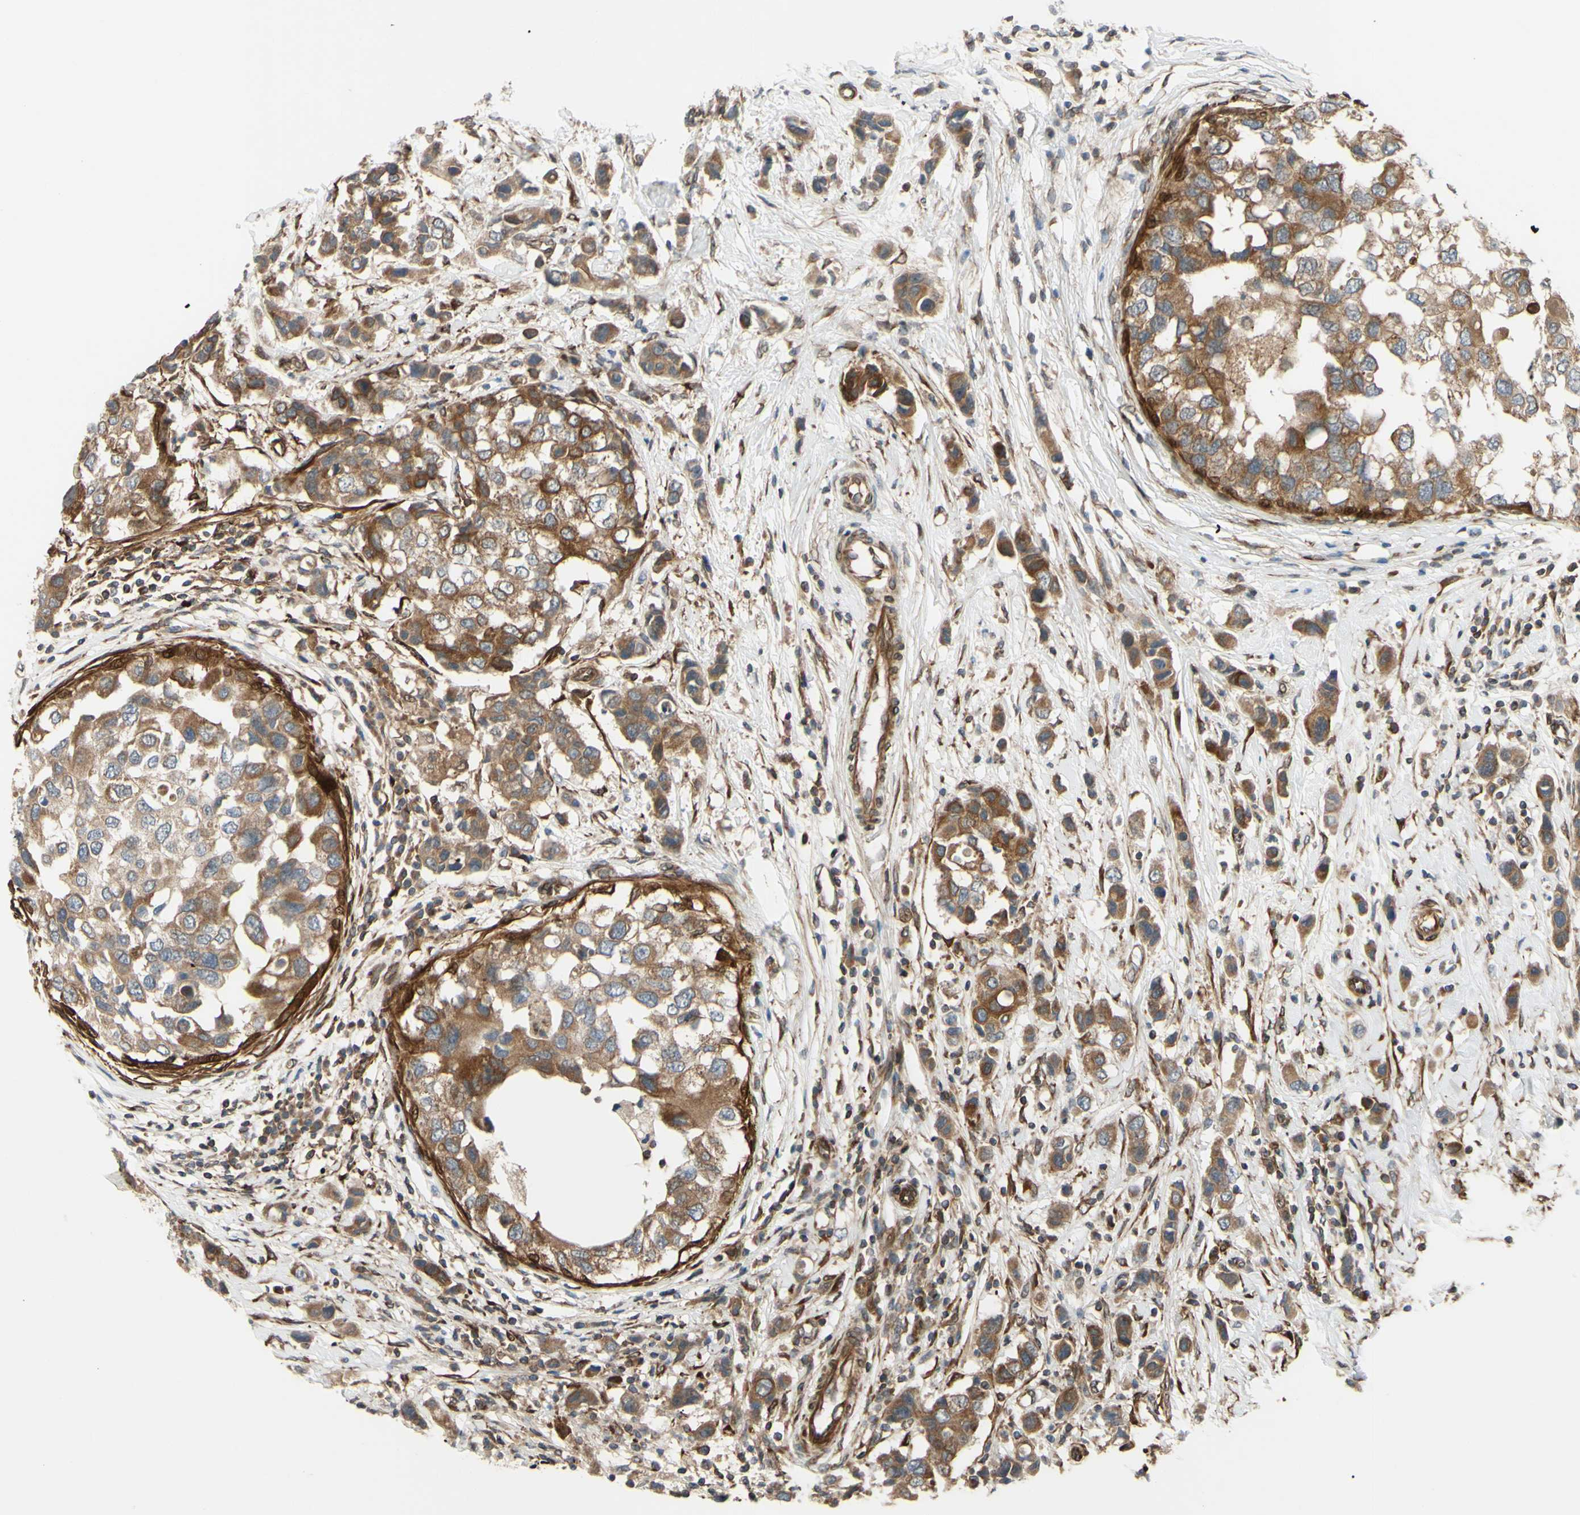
{"staining": {"intensity": "moderate", "quantity": ">75%", "location": "cytoplasmic/membranous"}, "tissue": "breast cancer", "cell_type": "Tumor cells", "image_type": "cancer", "snomed": [{"axis": "morphology", "description": "Normal tissue, NOS"}, {"axis": "morphology", "description": "Duct carcinoma"}, {"axis": "topography", "description": "Breast"}], "caption": "DAB immunohistochemical staining of human infiltrating ductal carcinoma (breast) shows moderate cytoplasmic/membranous protein staining in approximately >75% of tumor cells. (IHC, brightfield microscopy, high magnification).", "gene": "PRAF2", "patient": {"sex": "female", "age": 50}}